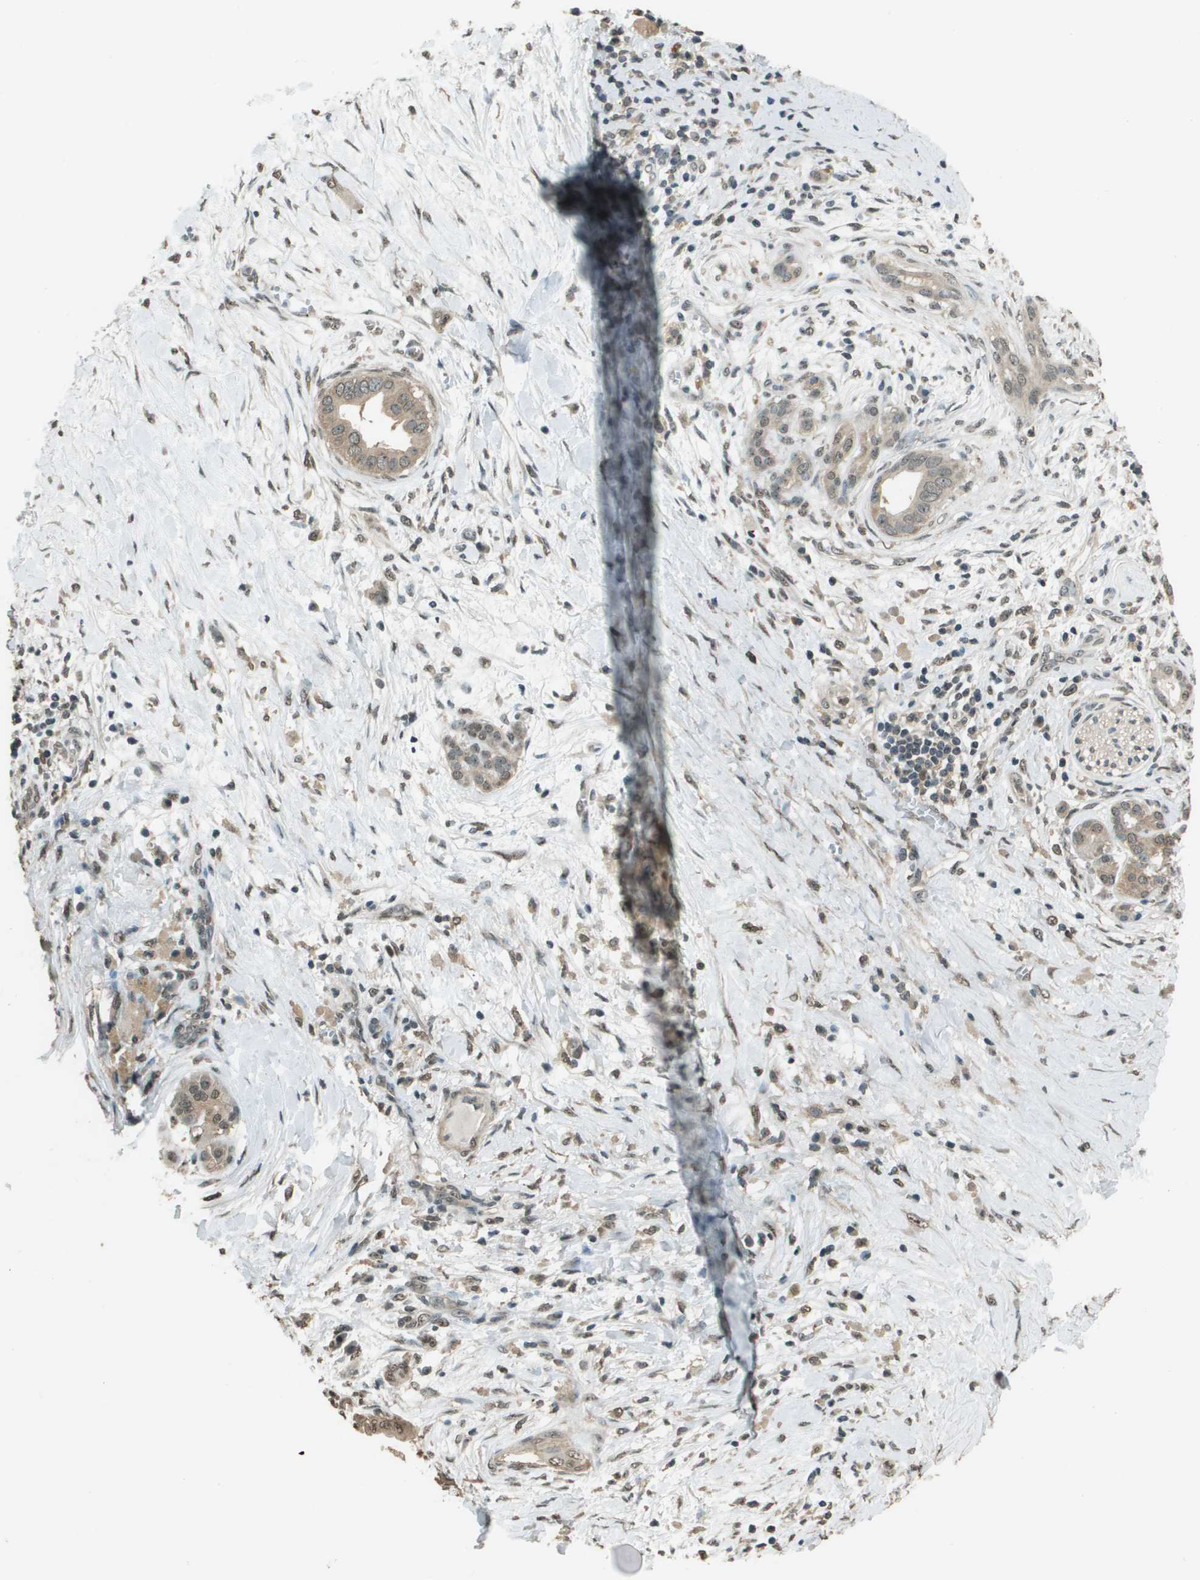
{"staining": {"intensity": "moderate", "quantity": ">75%", "location": "cytoplasmic/membranous"}, "tissue": "pancreatic cancer", "cell_type": "Tumor cells", "image_type": "cancer", "snomed": [{"axis": "morphology", "description": "Adenocarcinoma, NOS"}, {"axis": "topography", "description": "Pancreas"}], "caption": "Human pancreatic cancer (adenocarcinoma) stained for a protein (brown) shows moderate cytoplasmic/membranous positive staining in about >75% of tumor cells.", "gene": "SDC3", "patient": {"sex": "male", "age": 55}}